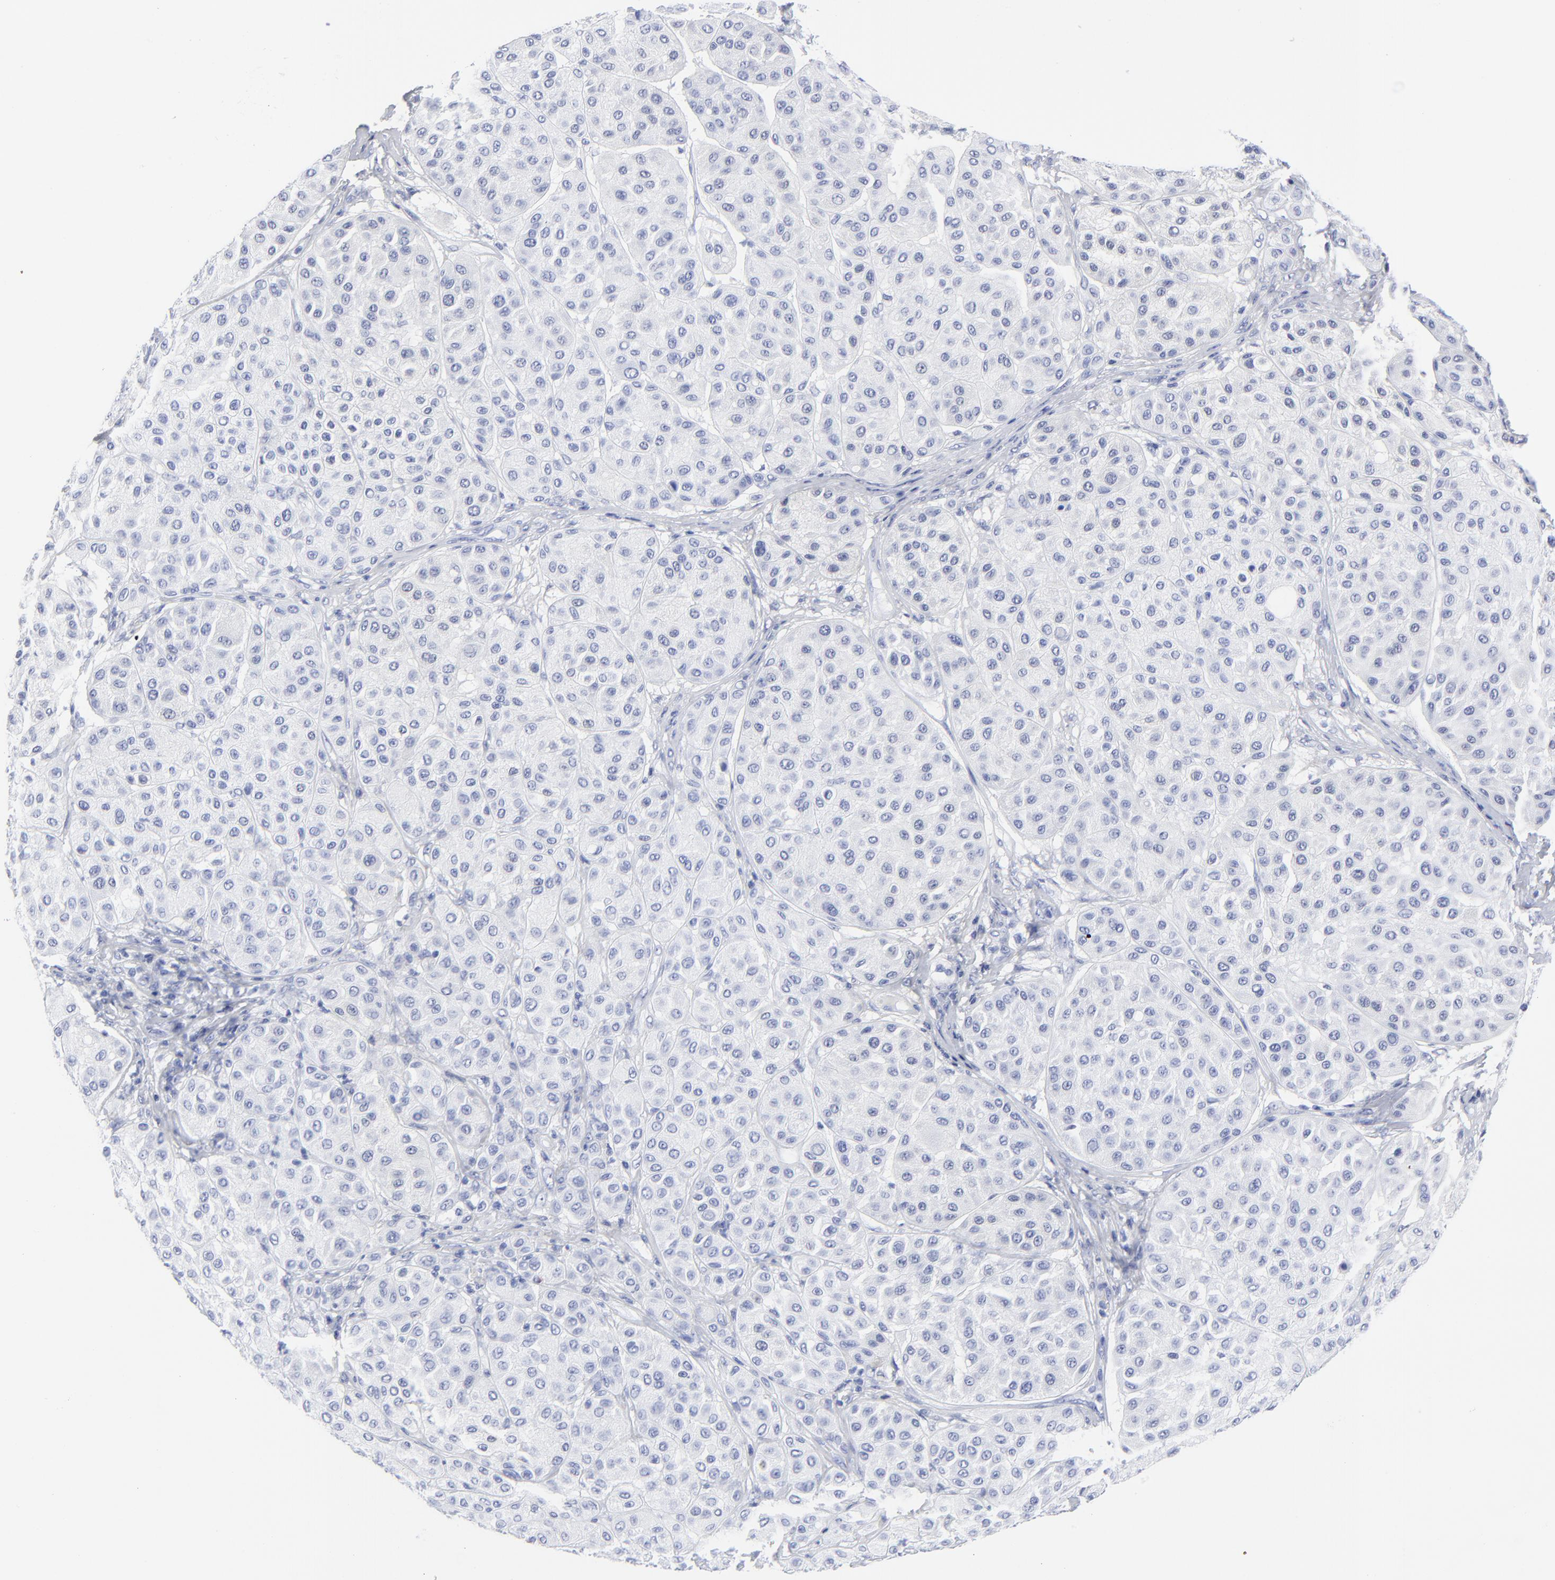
{"staining": {"intensity": "negative", "quantity": "none", "location": "none"}, "tissue": "melanoma", "cell_type": "Tumor cells", "image_type": "cancer", "snomed": [{"axis": "morphology", "description": "Normal tissue, NOS"}, {"axis": "morphology", "description": "Malignant melanoma, Metastatic site"}, {"axis": "topography", "description": "Skin"}], "caption": "High power microscopy histopathology image of an IHC image of melanoma, revealing no significant positivity in tumor cells. (DAB (3,3'-diaminobenzidine) immunohistochemistry (IHC) with hematoxylin counter stain).", "gene": "DCN", "patient": {"sex": "male", "age": 41}}